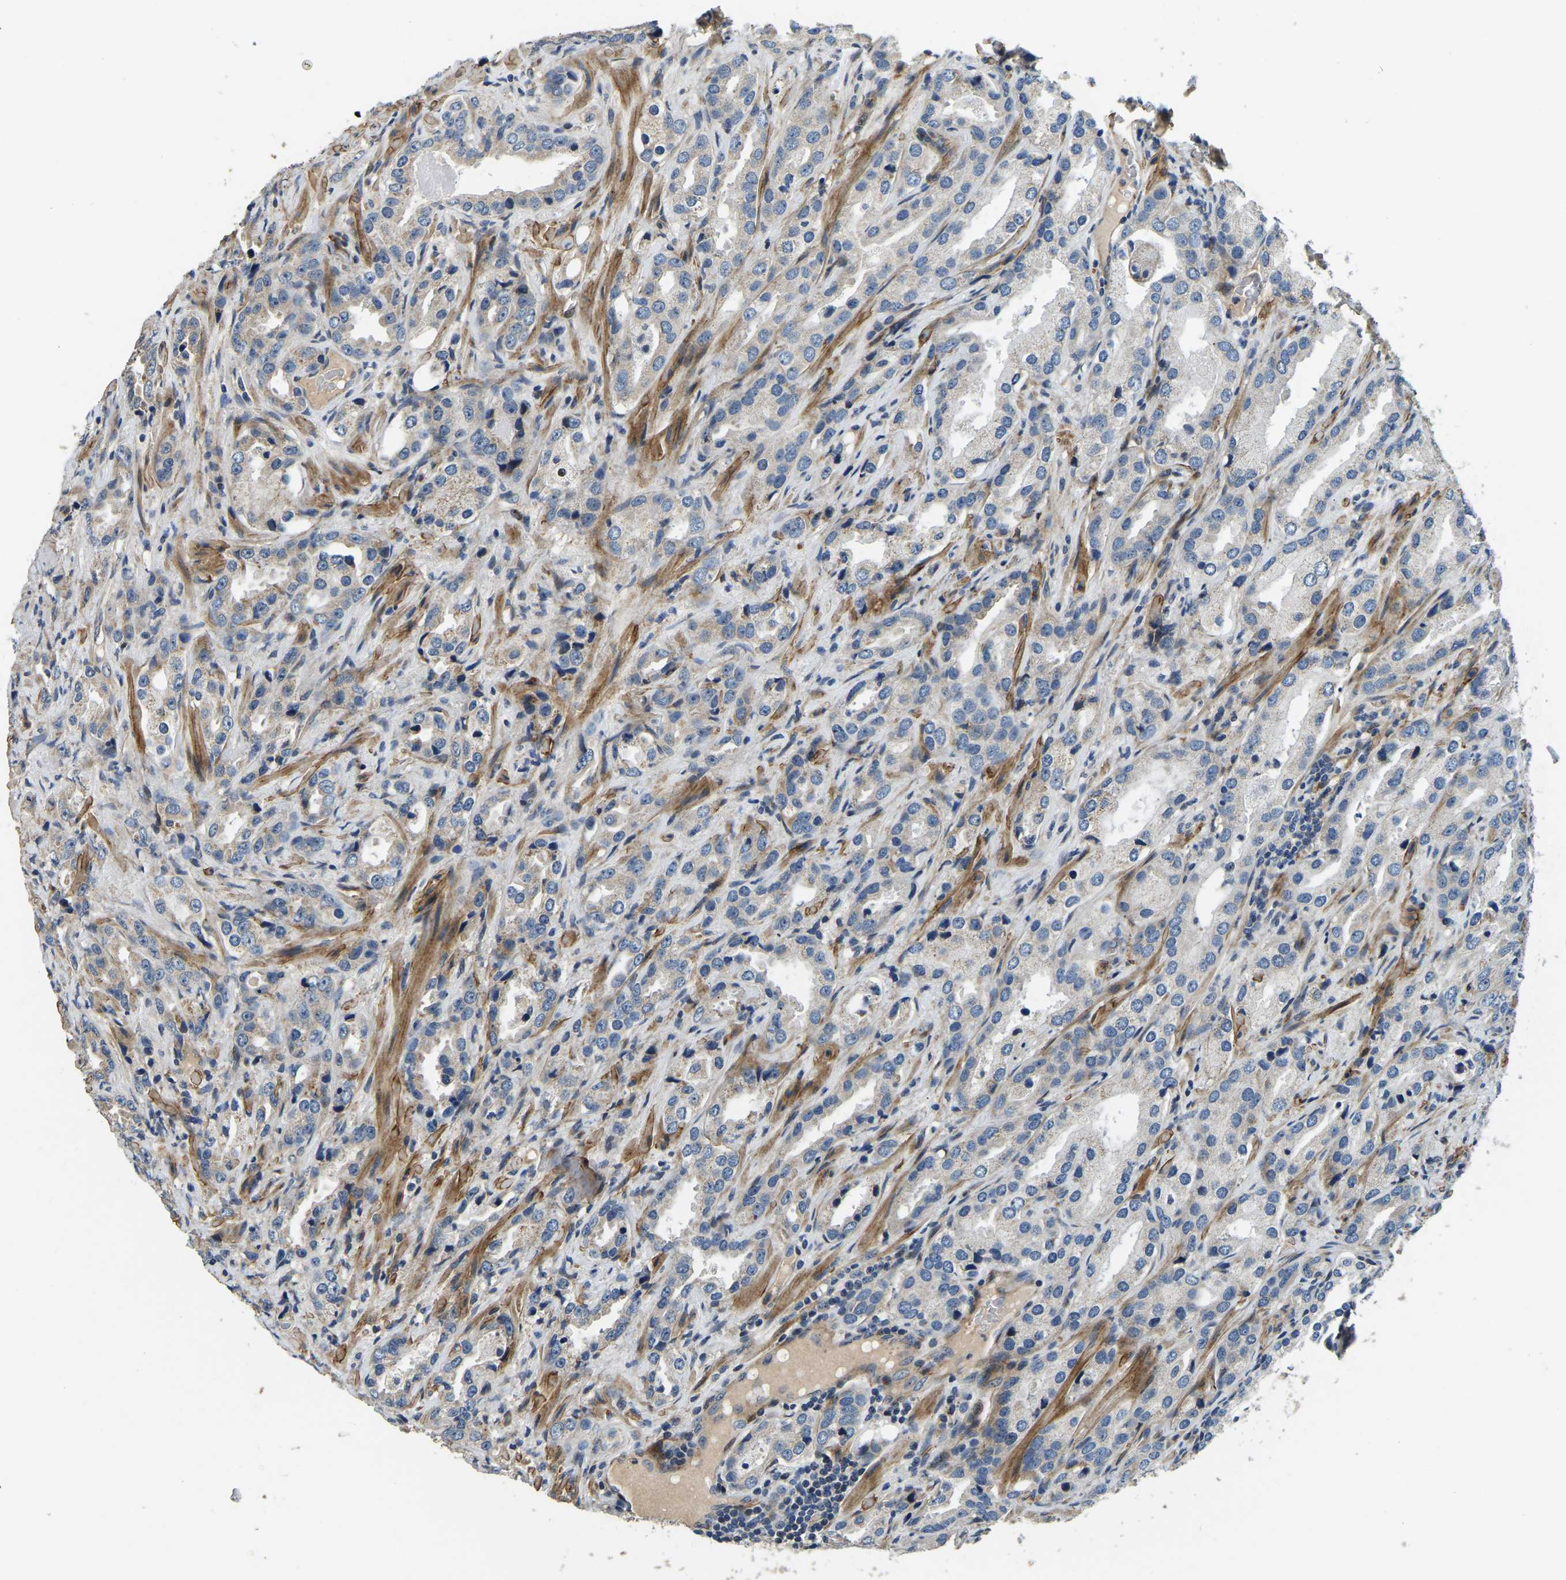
{"staining": {"intensity": "weak", "quantity": "25%-75%", "location": "cytoplasmic/membranous"}, "tissue": "prostate cancer", "cell_type": "Tumor cells", "image_type": "cancer", "snomed": [{"axis": "morphology", "description": "Adenocarcinoma, High grade"}, {"axis": "topography", "description": "Prostate"}], "caption": "The immunohistochemical stain shows weak cytoplasmic/membranous expression in tumor cells of prostate cancer tissue.", "gene": "RNF39", "patient": {"sex": "male", "age": 63}}